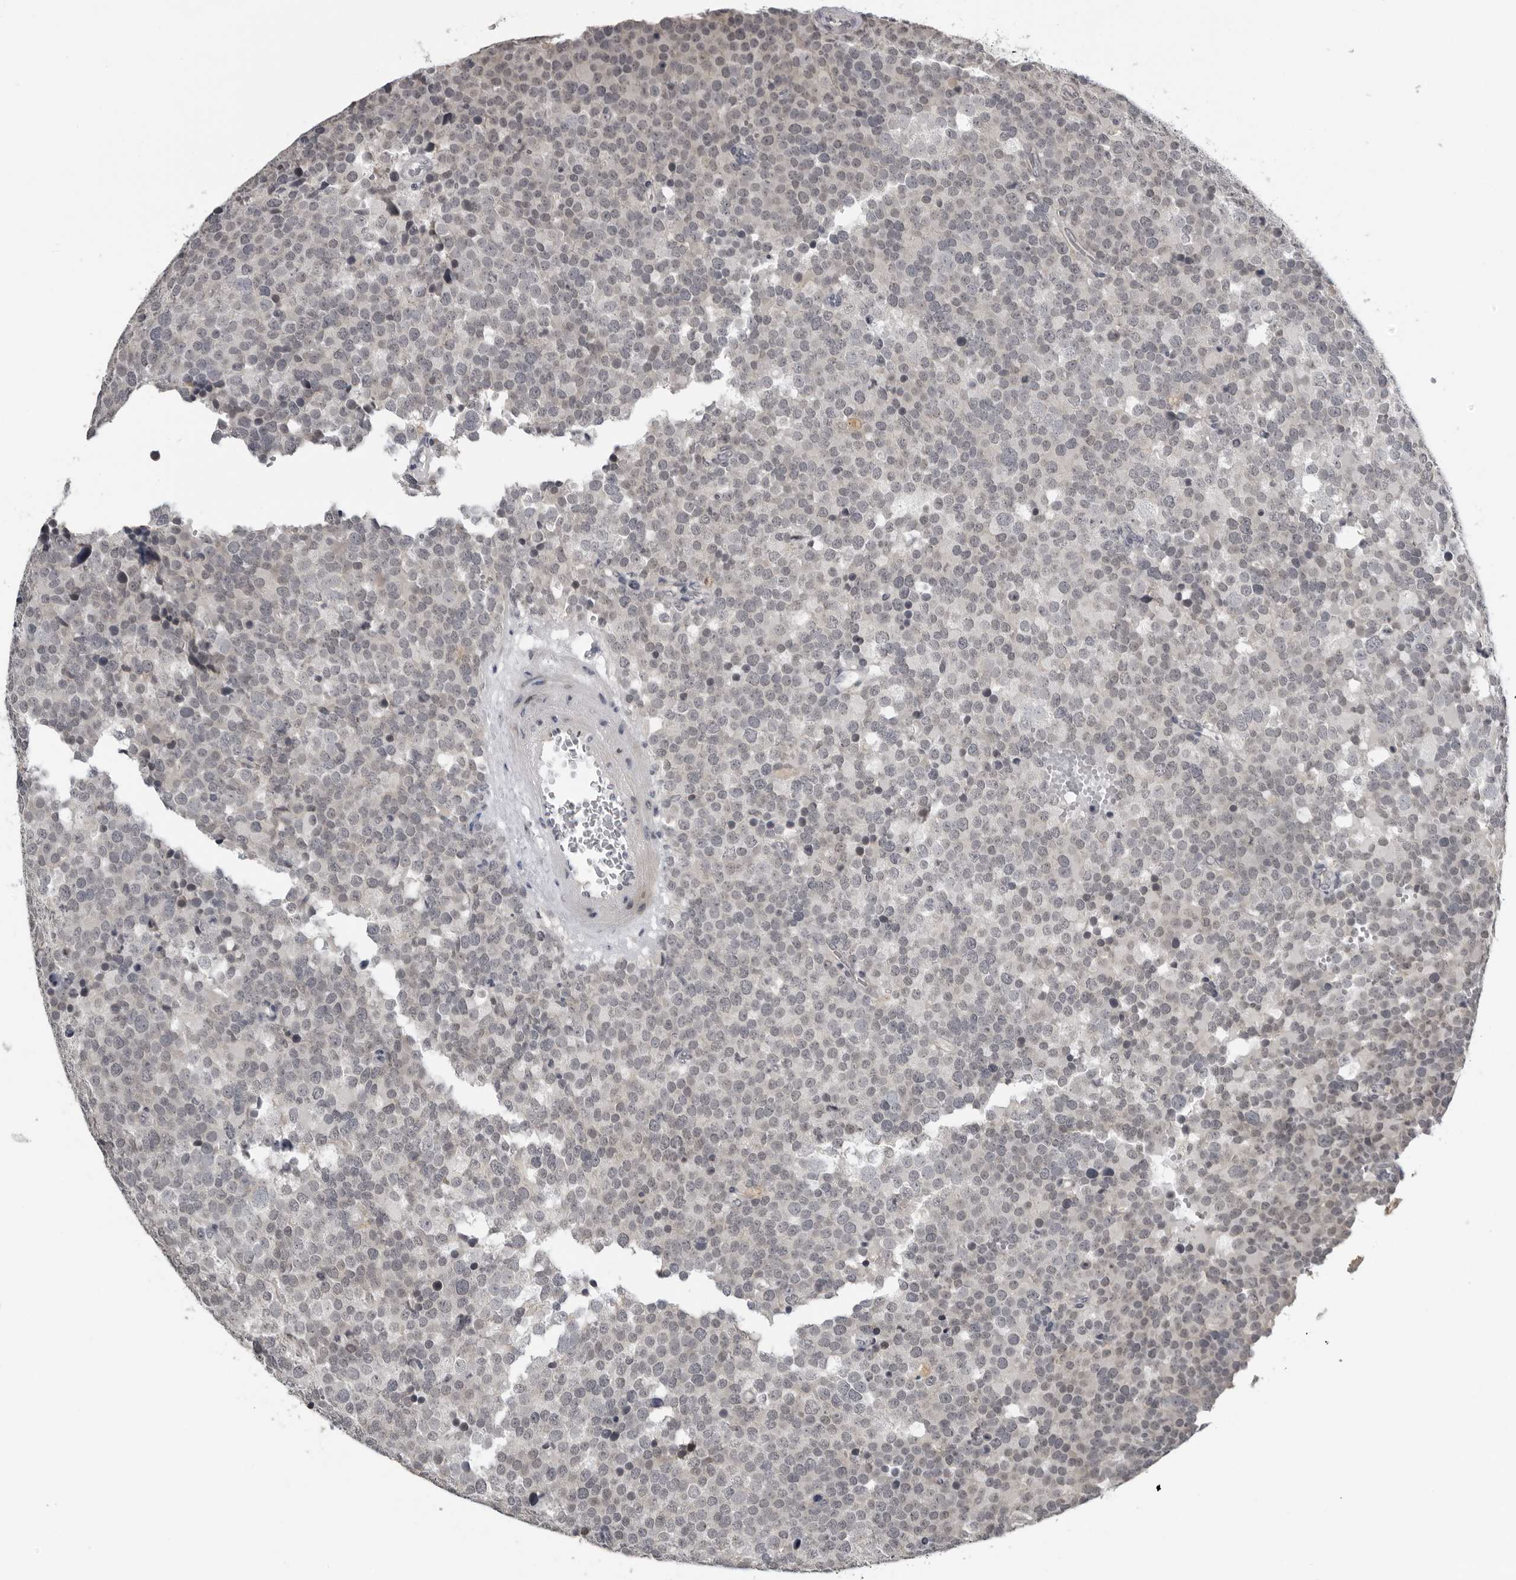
{"staining": {"intensity": "negative", "quantity": "none", "location": "none"}, "tissue": "testis cancer", "cell_type": "Tumor cells", "image_type": "cancer", "snomed": [{"axis": "morphology", "description": "Seminoma, NOS"}, {"axis": "topography", "description": "Testis"}], "caption": "Tumor cells show no significant protein positivity in testis cancer (seminoma). (Brightfield microscopy of DAB immunohistochemistry (IHC) at high magnification).", "gene": "PRRX2", "patient": {"sex": "male", "age": 71}}